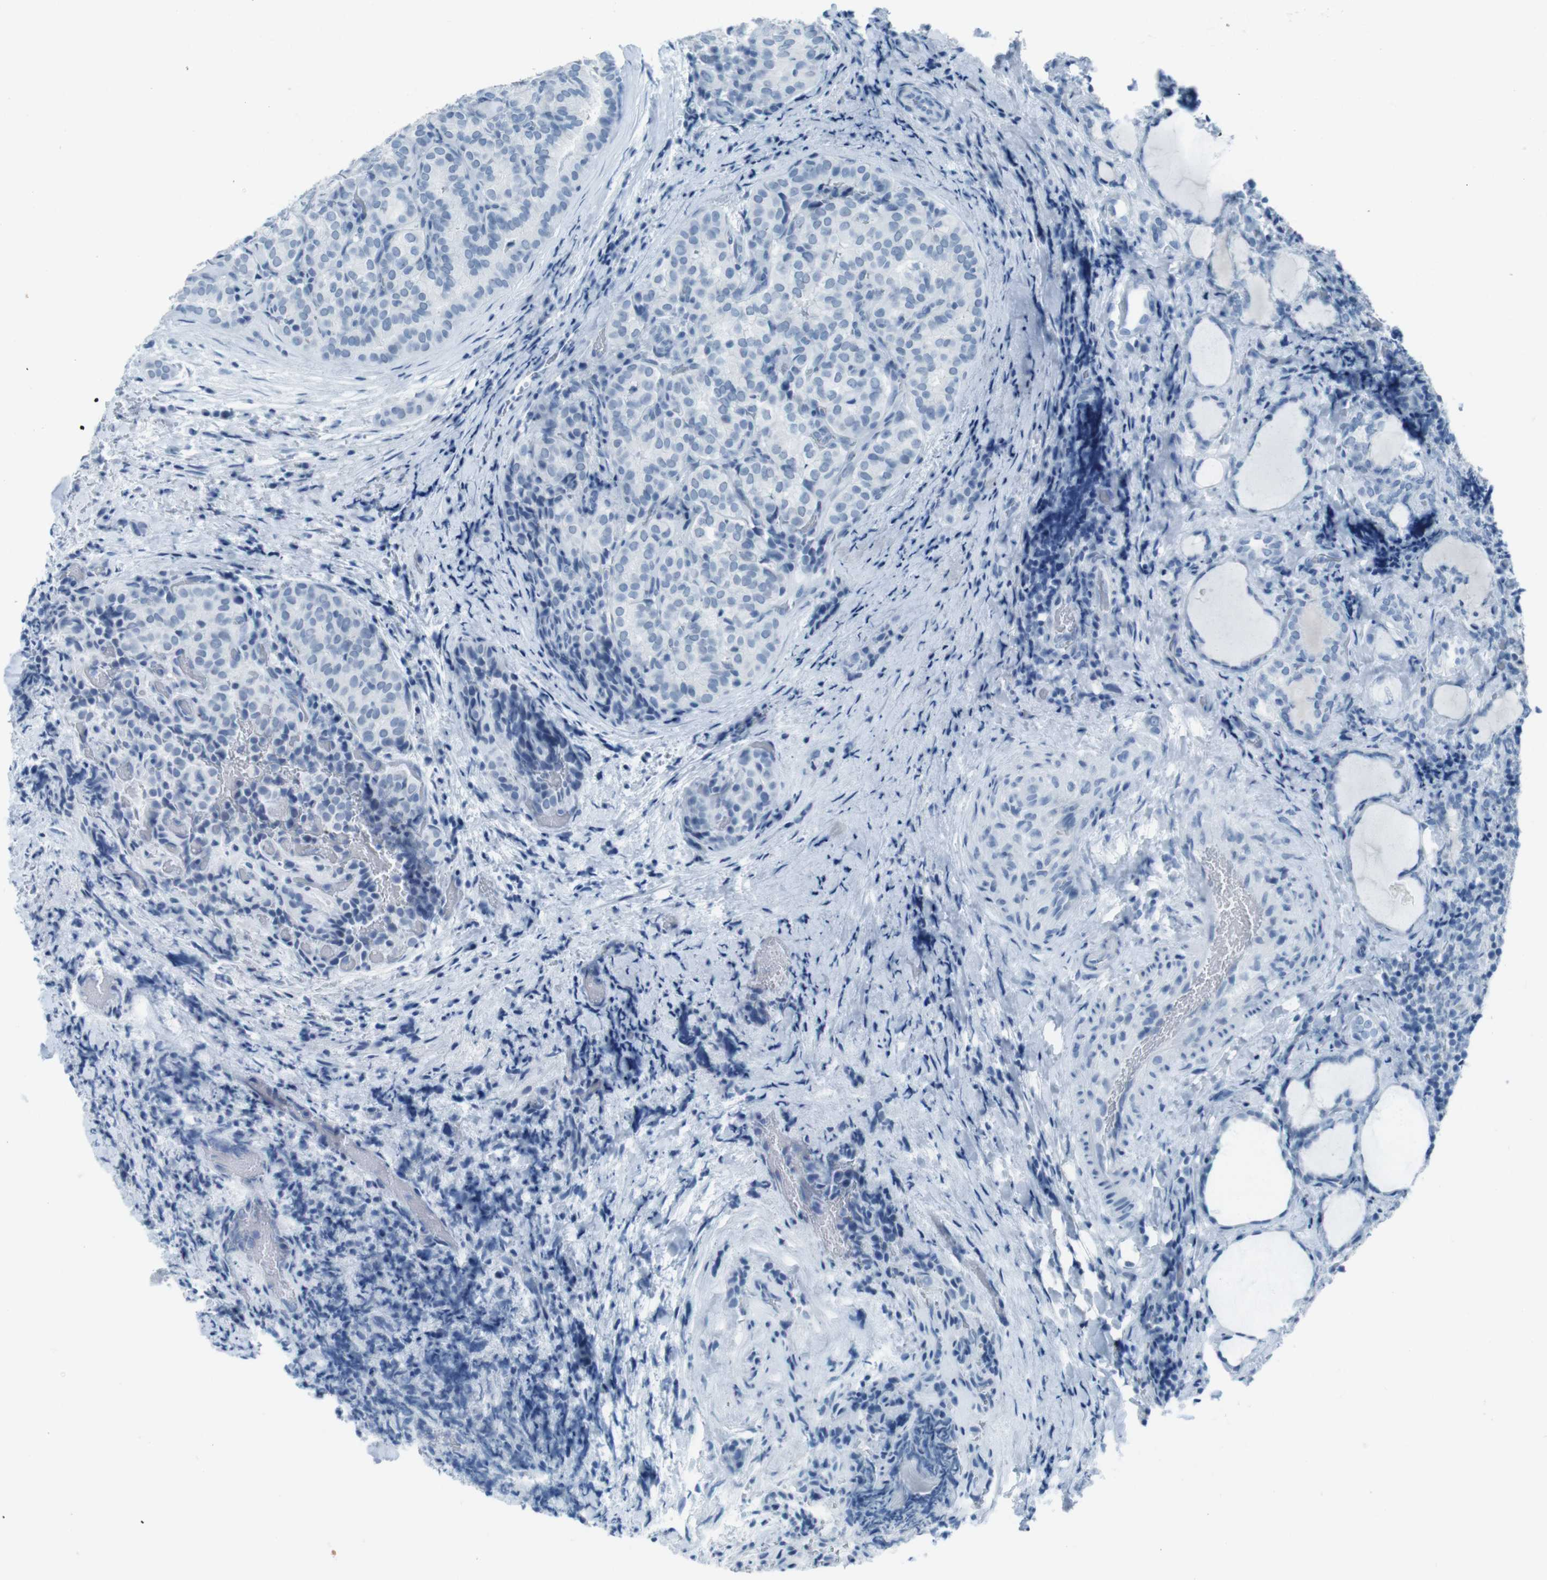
{"staining": {"intensity": "negative", "quantity": "none", "location": "none"}, "tissue": "thyroid cancer", "cell_type": "Tumor cells", "image_type": "cancer", "snomed": [{"axis": "morphology", "description": "Normal tissue, NOS"}, {"axis": "morphology", "description": "Papillary adenocarcinoma, NOS"}, {"axis": "topography", "description": "Thyroid gland"}], "caption": "Immunohistochemistry (IHC) image of human papillary adenocarcinoma (thyroid) stained for a protein (brown), which shows no staining in tumor cells. (Stains: DAB (3,3'-diaminobenzidine) immunohistochemistry (IHC) with hematoxylin counter stain, Microscopy: brightfield microscopy at high magnification).", "gene": "TMEM207", "patient": {"sex": "female", "age": 30}}